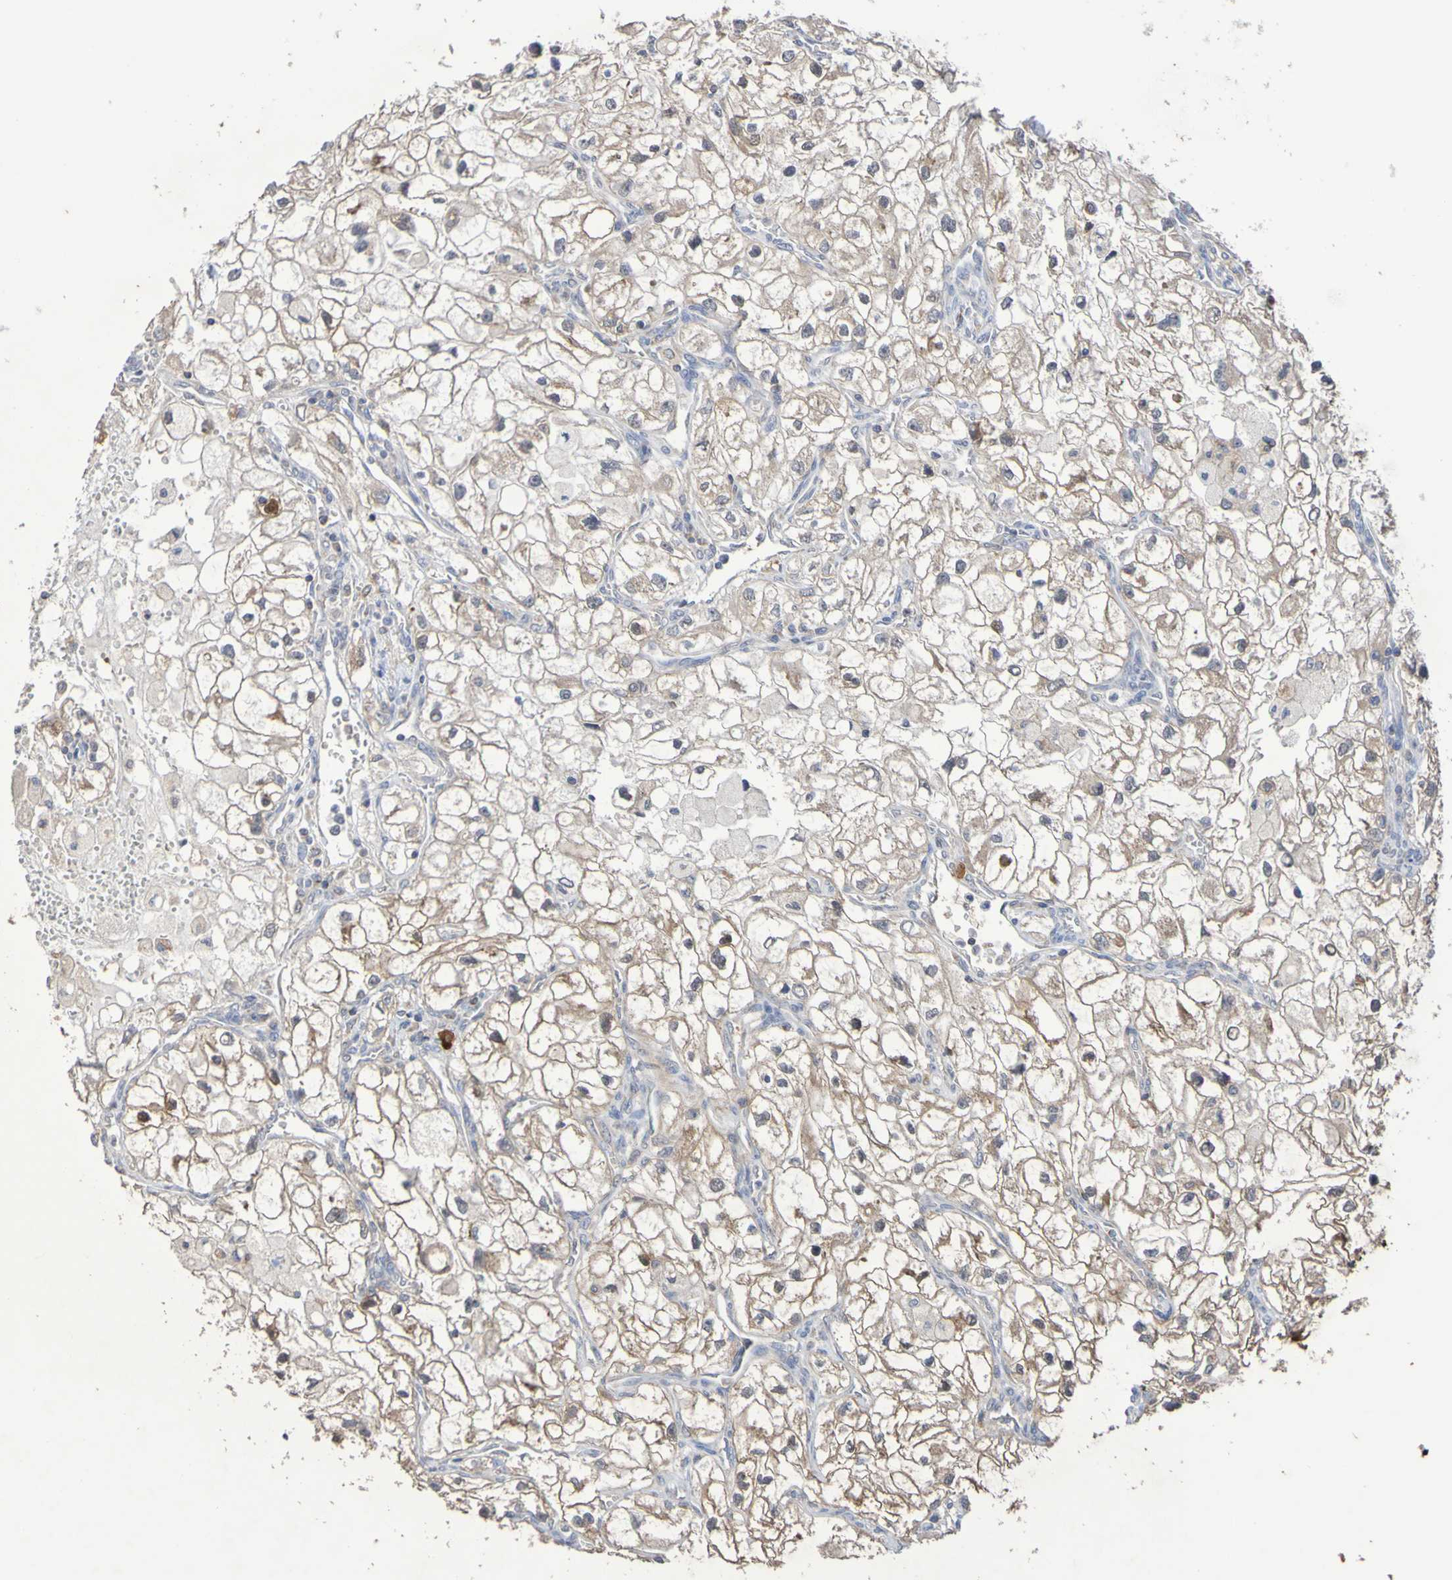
{"staining": {"intensity": "weak", "quantity": "25%-75%", "location": "cytoplasmic/membranous"}, "tissue": "renal cancer", "cell_type": "Tumor cells", "image_type": "cancer", "snomed": [{"axis": "morphology", "description": "Adenocarcinoma, NOS"}, {"axis": "topography", "description": "Kidney"}], "caption": "Brown immunohistochemical staining in renal cancer (adenocarcinoma) displays weak cytoplasmic/membranous positivity in about 25%-75% of tumor cells. Ihc stains the protein in brown and the nuclei are stained blue.", "gene": "C3orf18", "patient": {"sex": "female", "age": 70}}